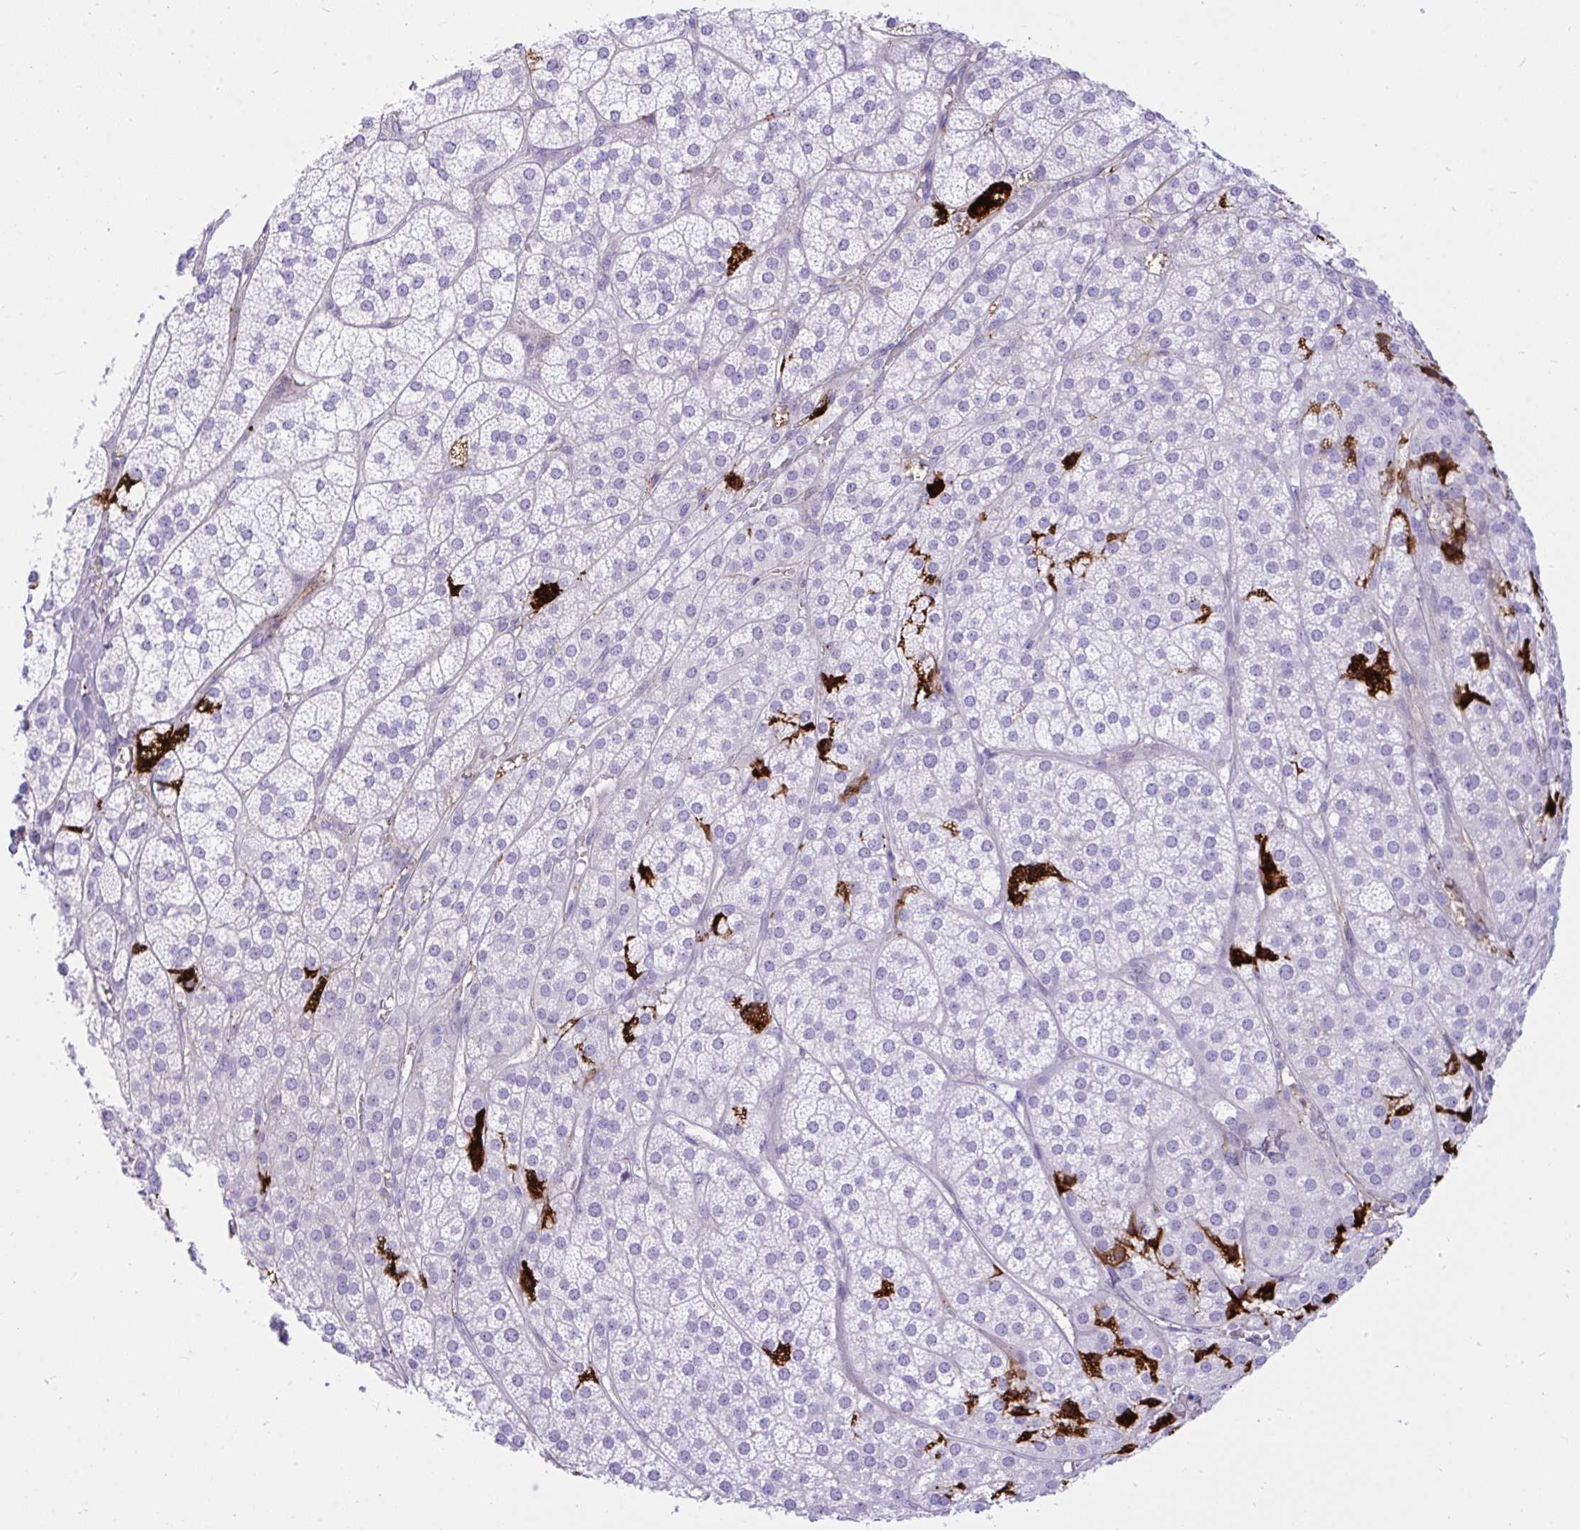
{"staining": {"intensity": "strong", "quantity": "<25%", "location": "cytoplasmic/membranous"}, "tissue": "adrenal gland", "cell_type": "Glandular cells", "image_type": "normal", "snomed": [{"axis": "morphology", "description": "Normal tissue, NOS"}, {"axis": "topography", "description": "Adrenal gland"}], "caption": "A brown stain shows strong cytoplasmic/membranous positivity of a protein in glandular cells of unremarkable adrenal gland.", "gene": "F2", "patient": {"sex": "female", "age": 60}}